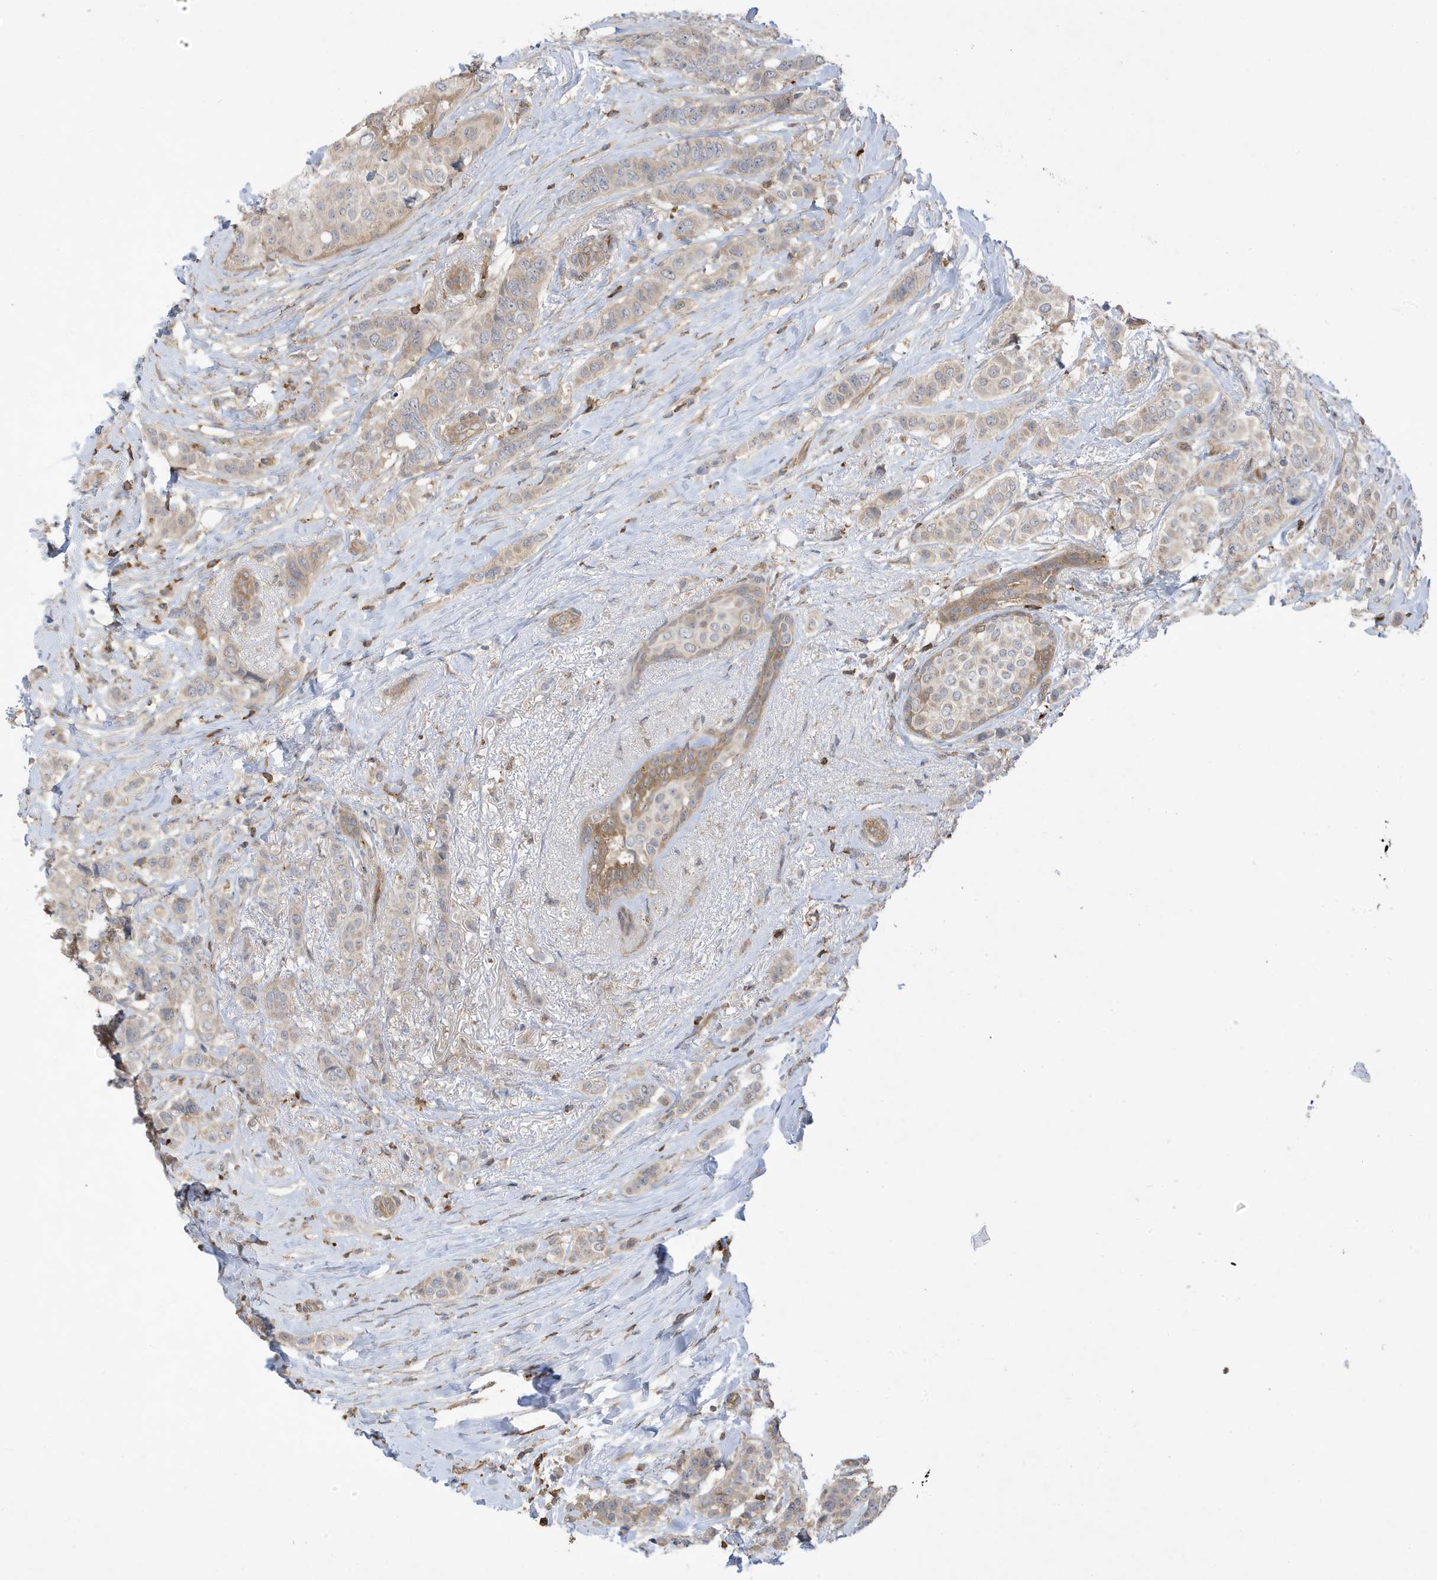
{"staining": {"intensity": "weak", "quantity": "<25%", "location": "cytoplasmic/membranous"}, "tissue": "breast cancer", "cell_type": "Tumor cells", "image_type": "cancer", "snomed": [{"axis": "morphology", "description": "Lobular carcinoma"}, {"axis": "topography", "description": "Breast"}], "caption": "IHC of human breast lobular carcinoma displays no positivity in tumor cells. (Stains: DAB (3,3'-diaminobenzidine) immunohistochemistry (IHC) with hematoxylin counter stain, Microscopy: brightfield microscopy at high magnification).", "gene": "PHACTR2", "patient": {"sex": "female", "age": 51}}